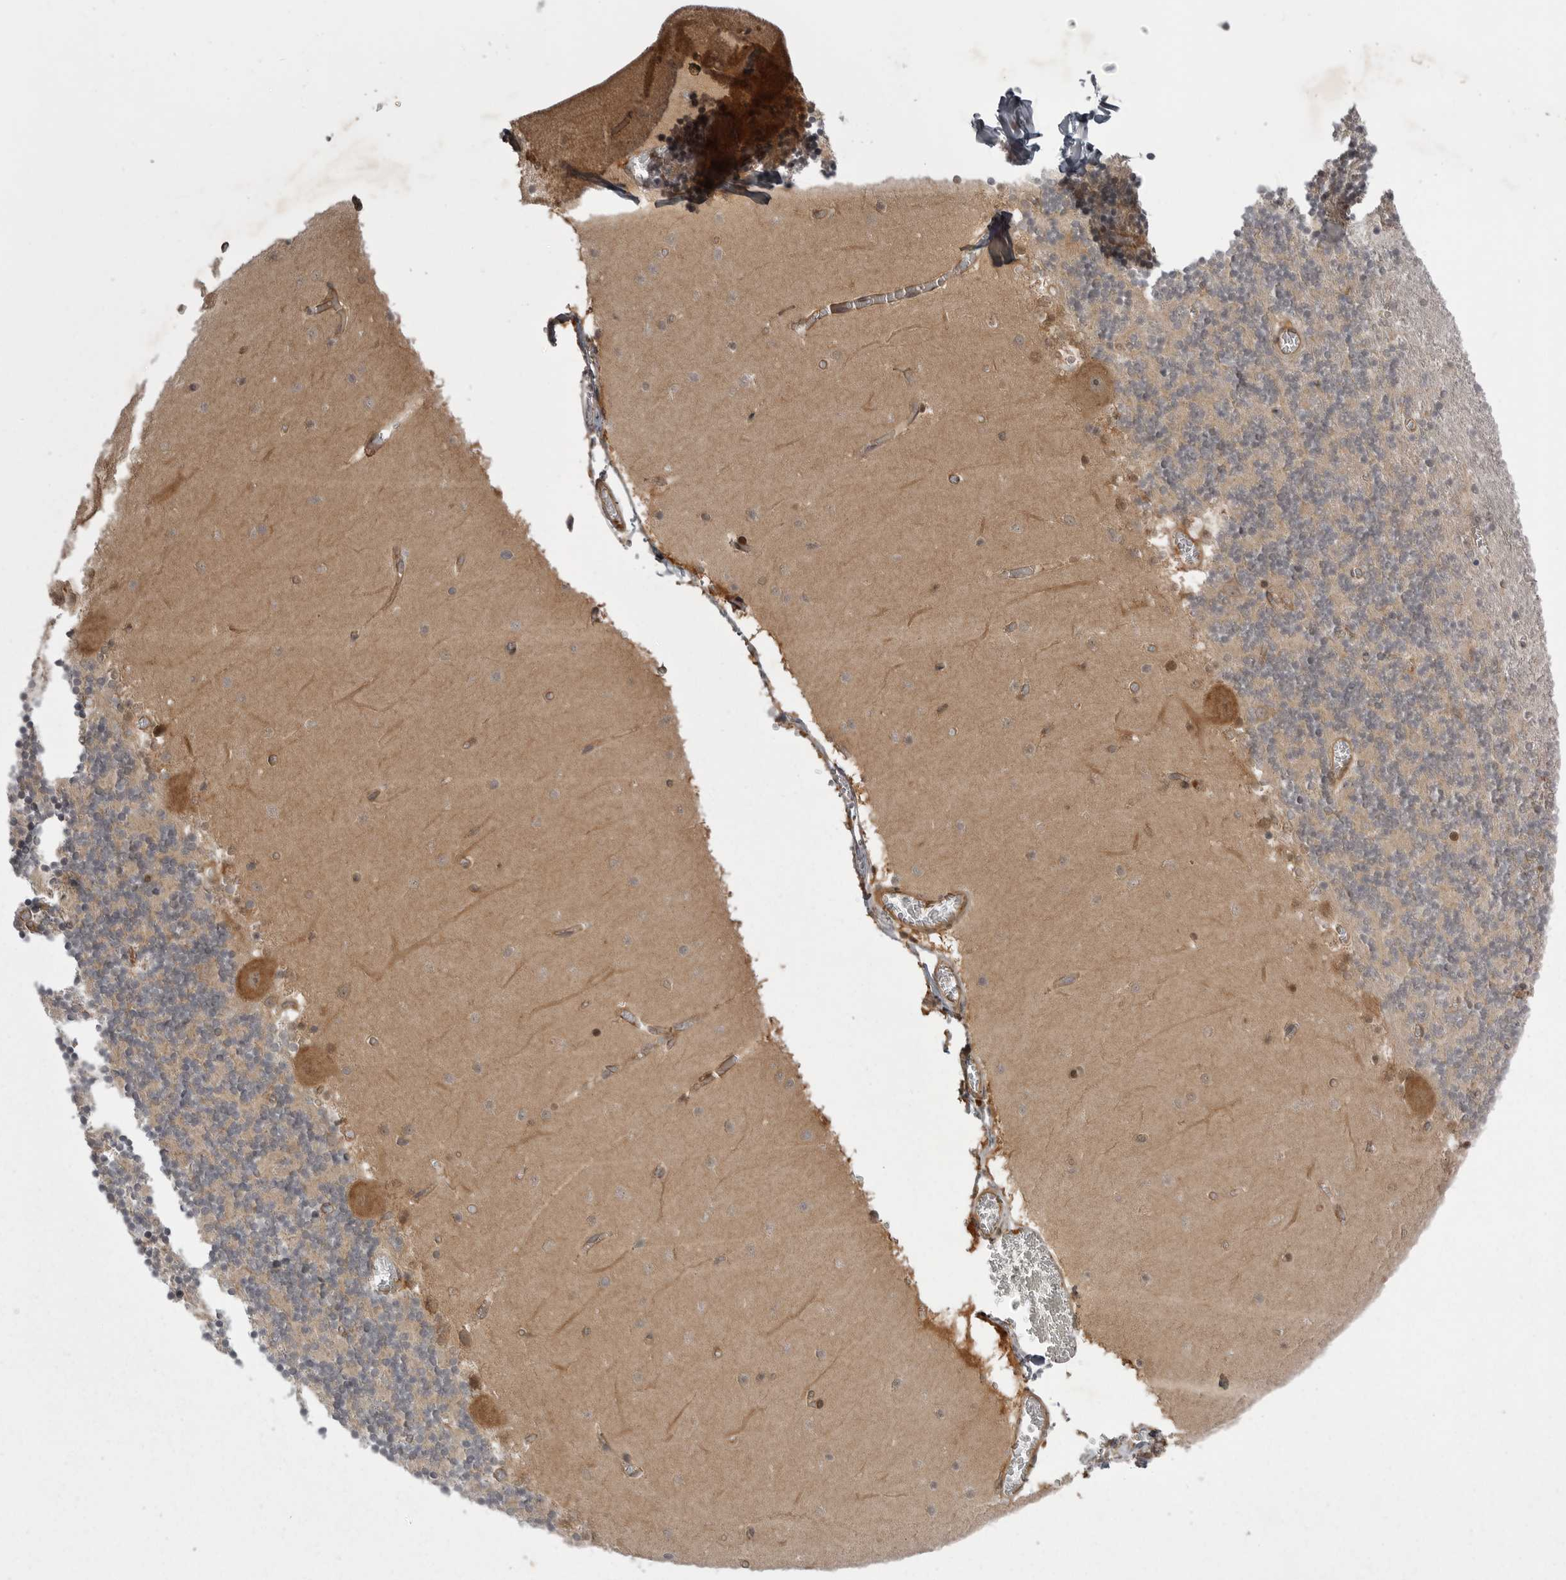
{"staining": {"intensity": "weak", "quantity": "25%-75%", "location": "cytoplasmic/membranous"}, "tissue": "cerebellum", "cell_type": "Cells in granular layer", "image_type": "normal", "snomed": [{"axis": "morphology", "description": "Normal tissue, NOS"}, {"axis": "topography", "description": "Cerebellum"}], "caption": "The histopathology image shows staining of unremarkable cerebellum, revealing weak cytoplasmic/membranous protein staining (brown color) within cells in granular layer.", "gene": "STK24", "patient": {"sex": "female", "age": 28}}